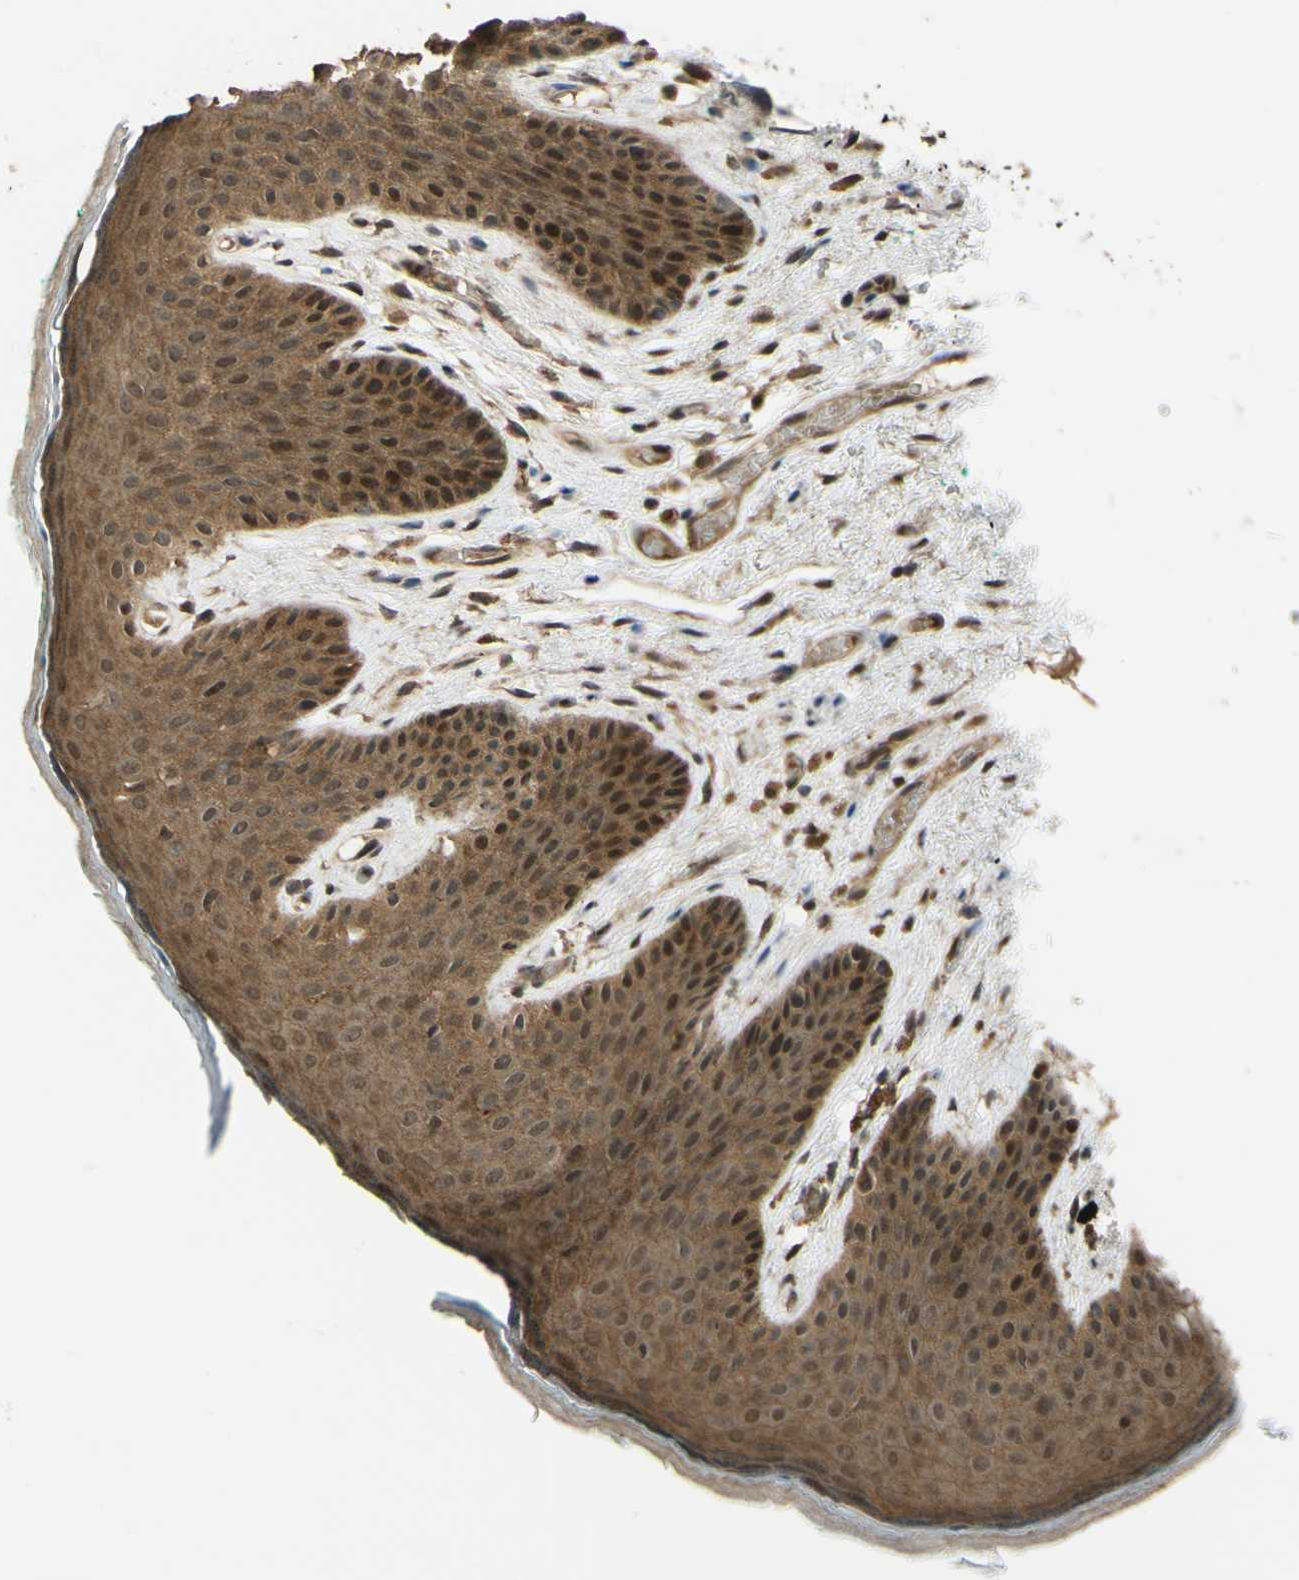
{"staining": {"intensity": "strong", "quantity": ">75%", "location": "cytoplasmic/membranous,nuclear"}, "tissue": "skin", "cell_type": "Epidermal cells", "image_type": "normal", "snomed": [{"axis": "morphology", "description": "Normal tissue, NOS"}, {"axis": "topography", "description": "Anal"}], "caption": "Brown immunohistochemical staining in normal skin demonstrates strong cytoplasmic/membranous,nuclear expression in about >75% of epidermal cells. The staining was performed using DAB to visualize the protein expression in brown, while the nuclei were stained in blue with hematoxylin (Magnification: 20x).", "gene": "ABCC8", "patient": {"sex": "male", "age": 74}}